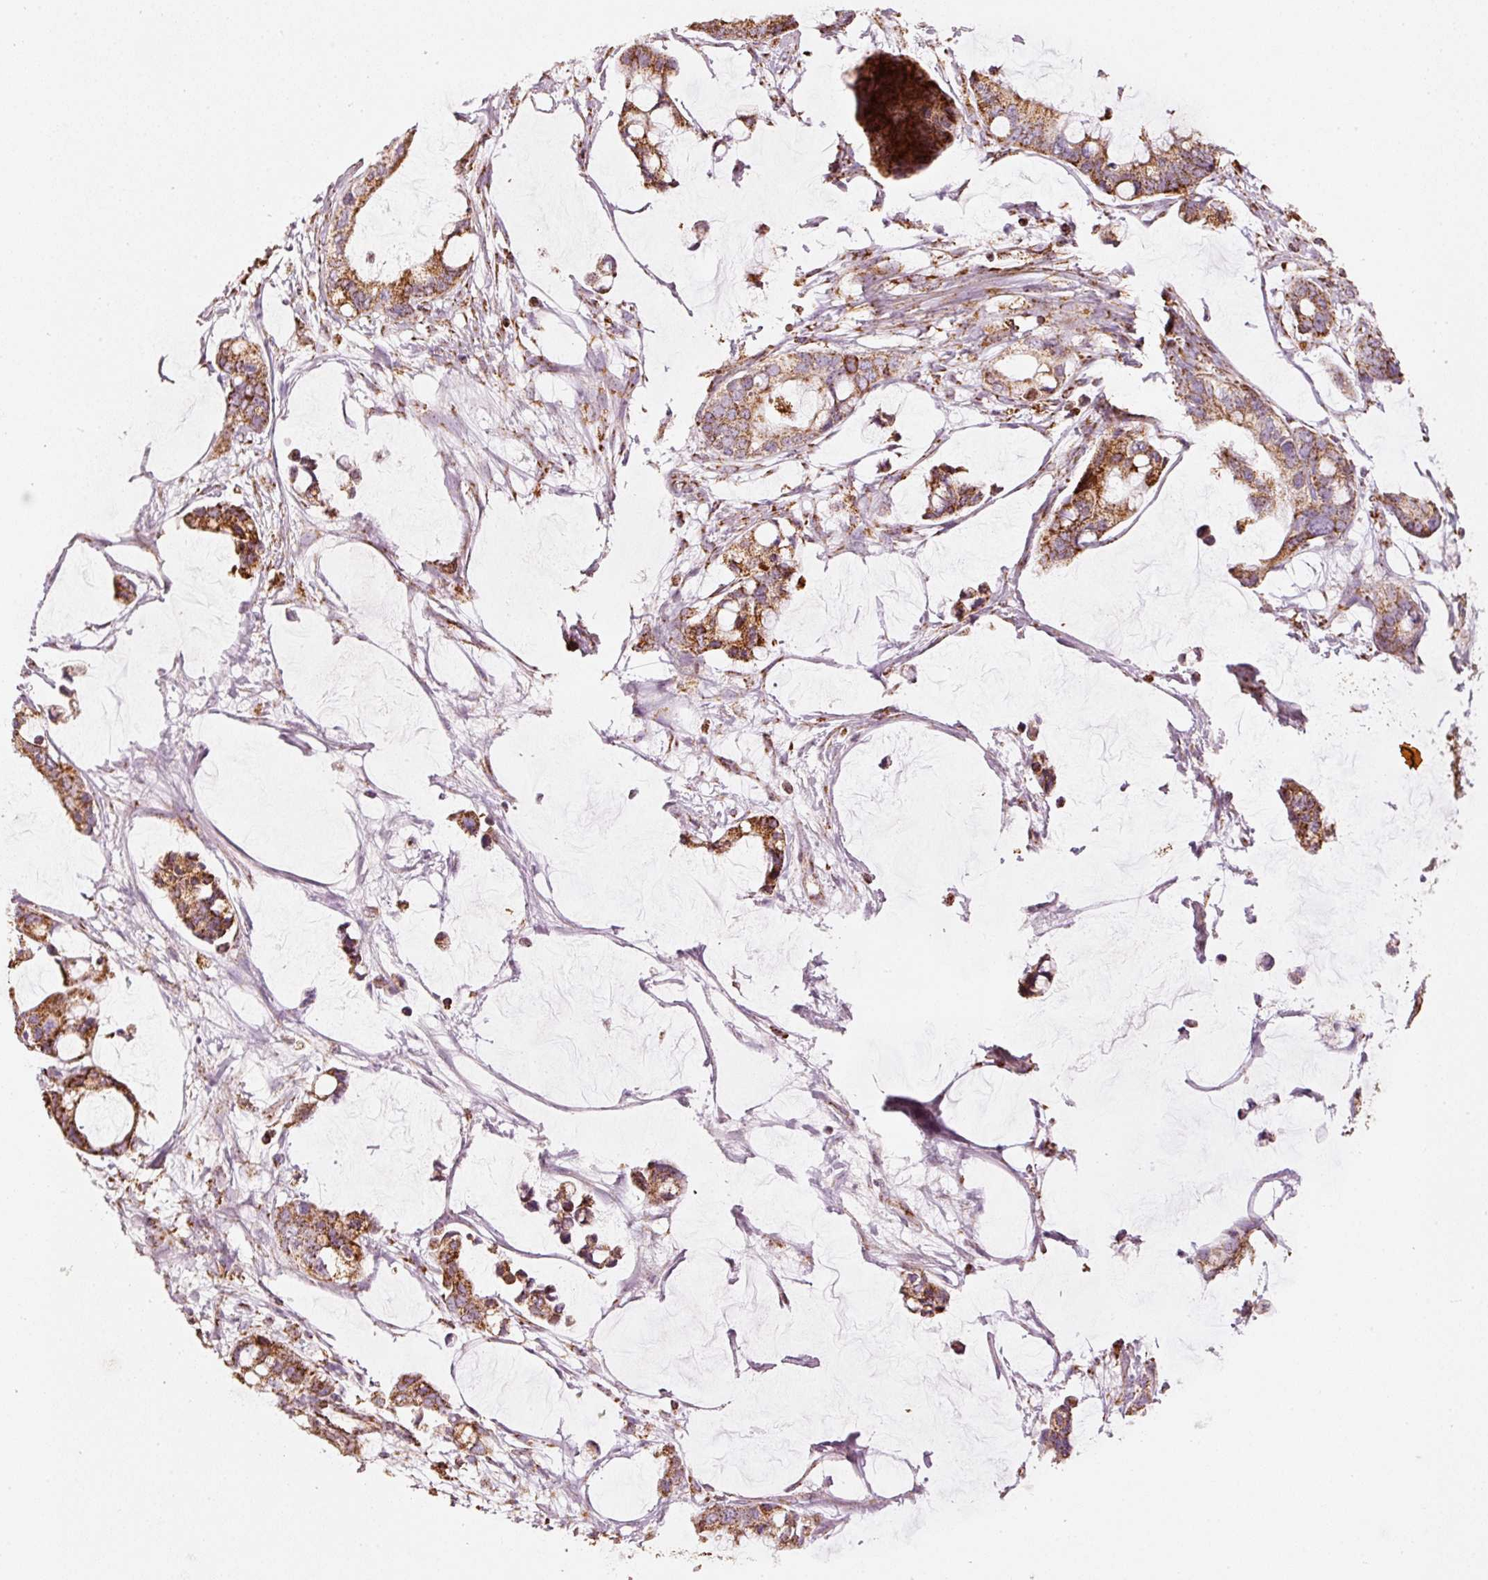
{"staining": {"intensity": "strong", "quantity": ">75%", "location": "cytoplasmic/membranous"}, "tissue": "ovarian cancer", "cell_type": "Tumor cells", "image_type": "cancer", "snomed": [{"axis": "morphology", "description": "Cystadenocarcinoma, mucinous, NOS"}, {"axis": "topography", "description": "Ovary"}], "caption": "Immunohistochemical staining of ovarian mucinous cystadenocarcinoma shows high levels of strong cytoplasmic/membranous protein positivity in about >75% of tumor cells.", "gene": "UQCRC1", "patient": {"sex": "female", "age": 63}}